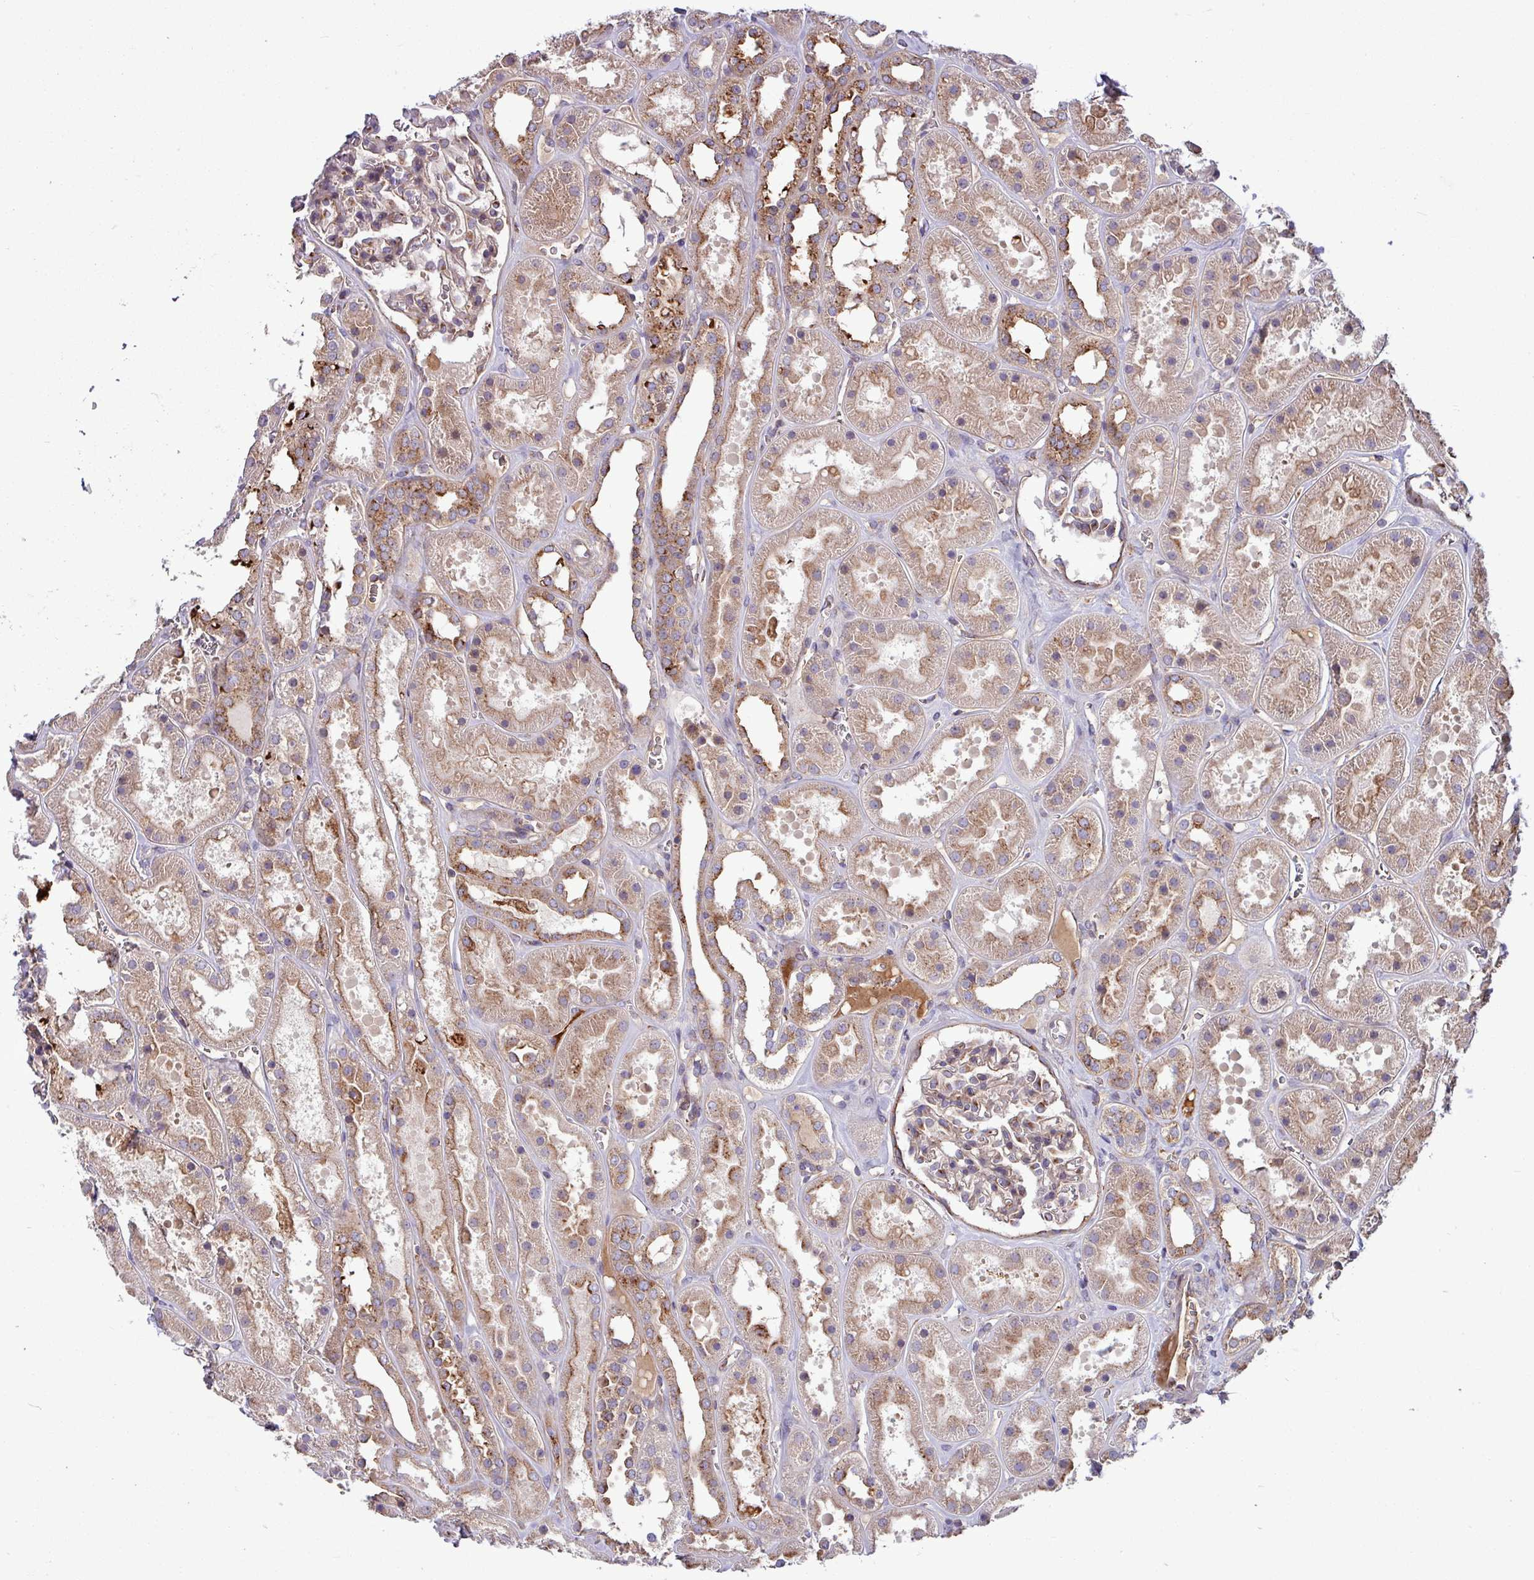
{"staining": {"intensity": "strong", "quantity": "<25%", "location": "cytoplasmic/membranous"}, "tissue": "kidney", "cell_type": "Cells in glomeruli", "image_type": "normal", "snomed": [{"axis": "morphology", "description": "Normal tissue, NOS"}, {"axis": "topography", "description": "Kidney"}], "caption": "Immunohistochemistry (IHC) of unremarkable kidney reveals medium levels of strong cytoplasmic/membranous staining in approximately <25% of cells in glomeruli.", "gene": "LSM12", "patient": {"sex": "female", "age": 41}}